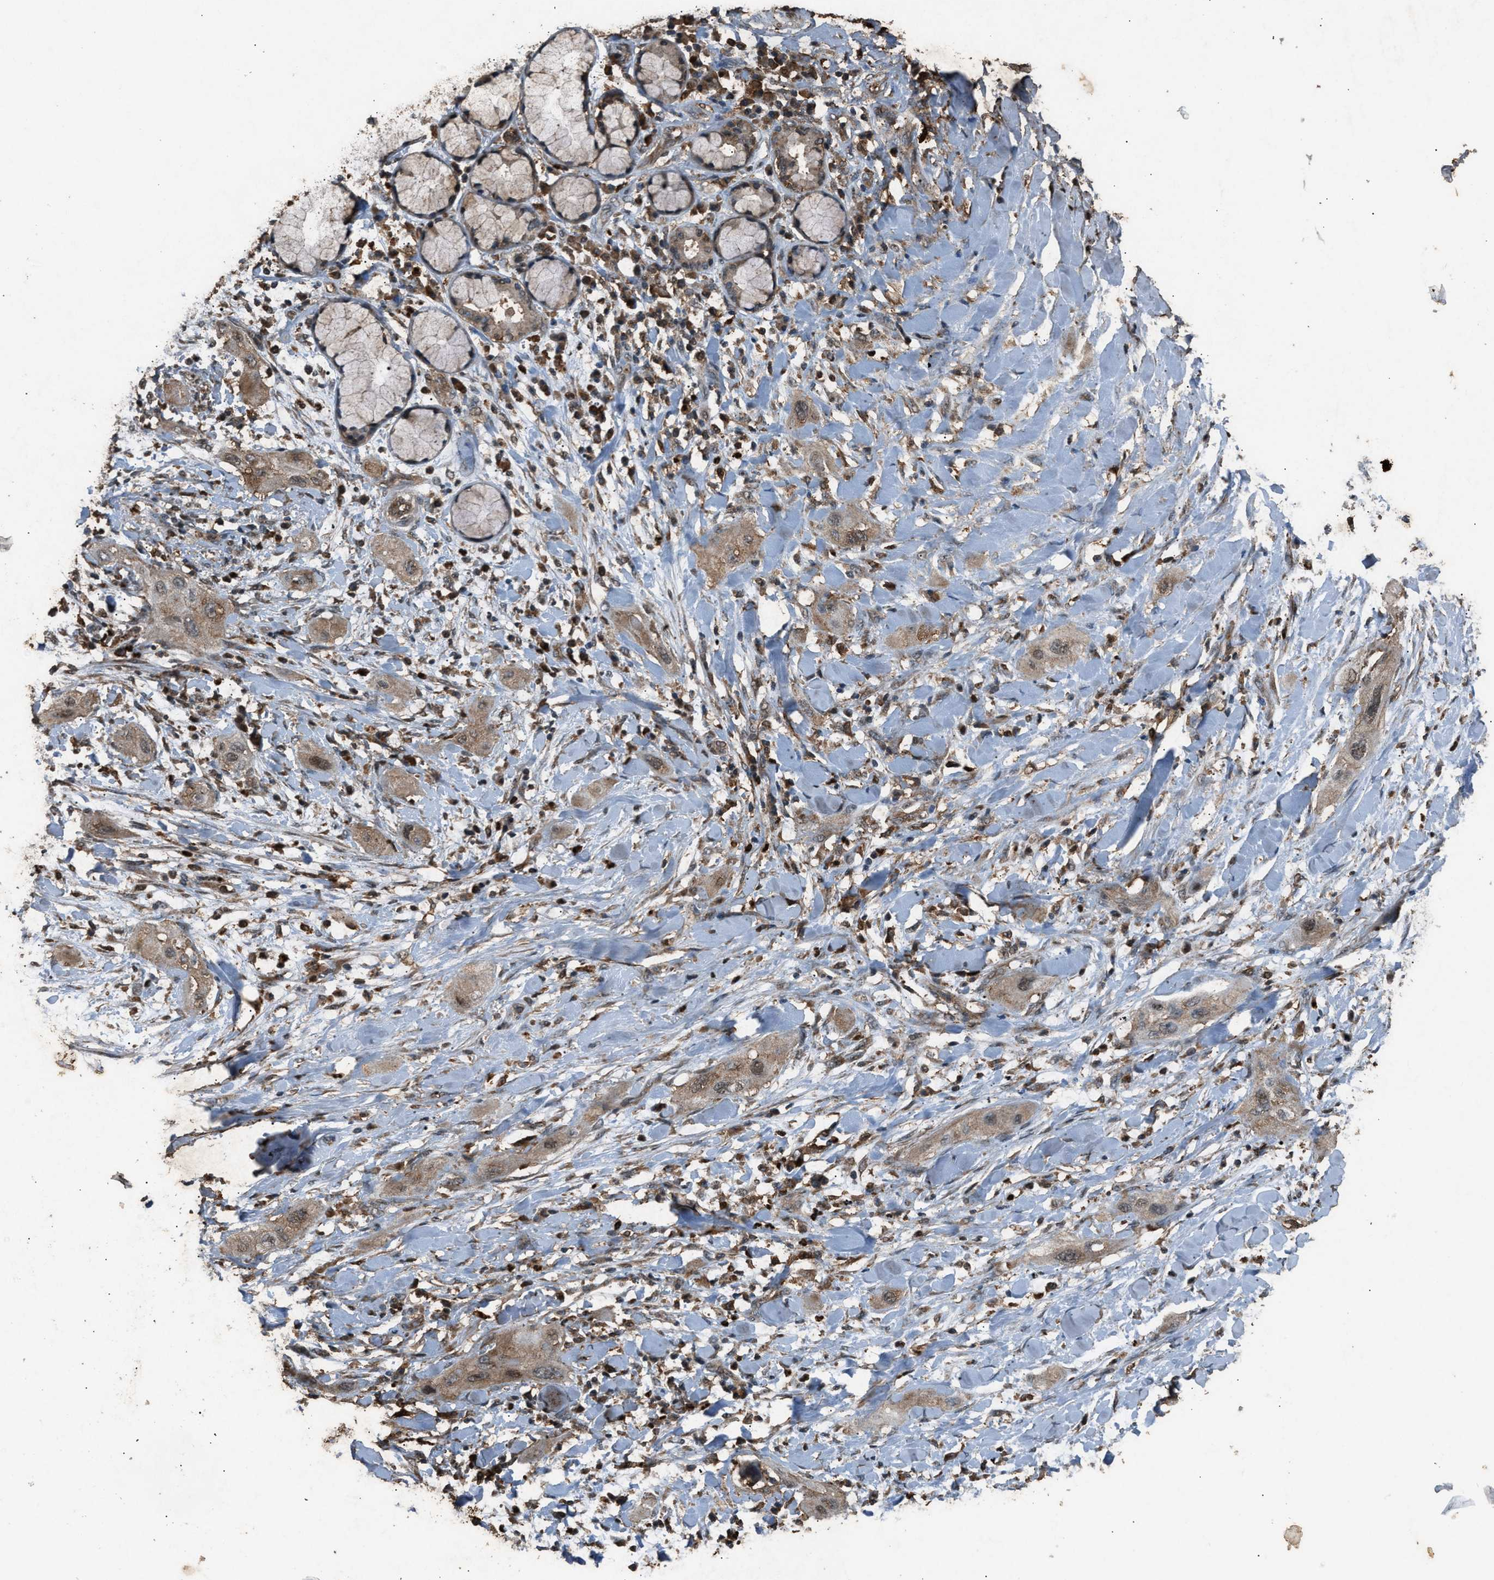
{"staining": {"intensity": "weak", "quantity": ">75%", "location": "cytoplasmic/membranous"}, "tissue": "lung cancer", "cell_type": "Tumor cells", "image_type": "cancer", "snomed": [{"axis": "morphology", "description": "Squamous cell carcinoma, NOS"}, {"axis": "topography", "description": "Lung"}], "caption": "Immunohistochemical staining of human lung cancer displays weak cytoplasmic/membranous protein expression in approximately >75% of tumor cells. (DAB (3,3'-diaminobenzidine) = brown stain, brightfield microscopy at high magnification).", "gene": "PSMD1", "patient": {"sex": "female", "age": 47}}